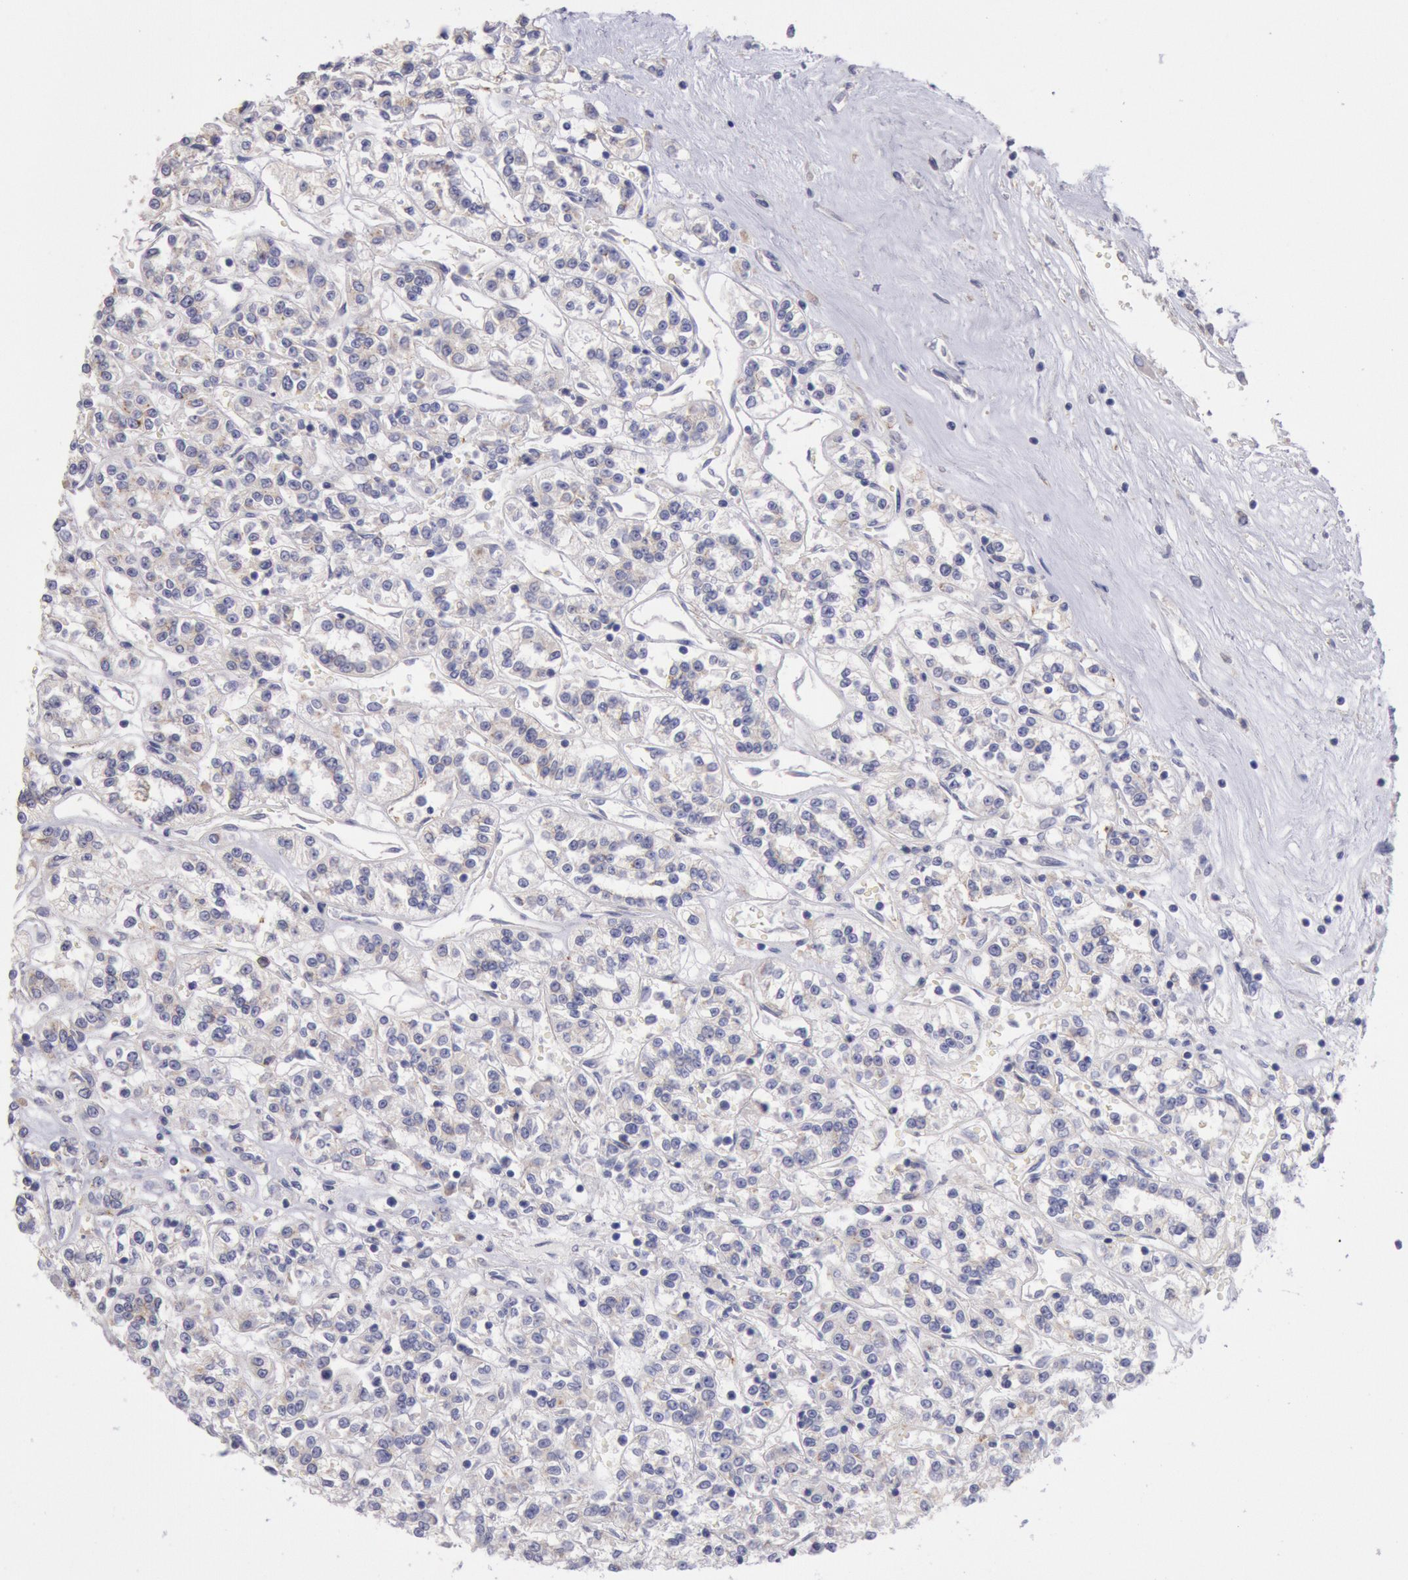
{"staining": {"intensity": "negative", "quantity": "none", "location": "none"}, "tissue": "renal cancer", "cell_type": "Tumor cells", "image_type": "cancer", "snomed": [{"axis": "morphology", "description": "Adenocarcinoma, NOS"}, {"axis": "topography", "description": "Kidney"}], "caption": "The micrograph displays no significant expression in tumor cells of renal adenocarcinoma.", "gene": "GAL3ST1", "patient": {"sex": "female", "age": 76}}